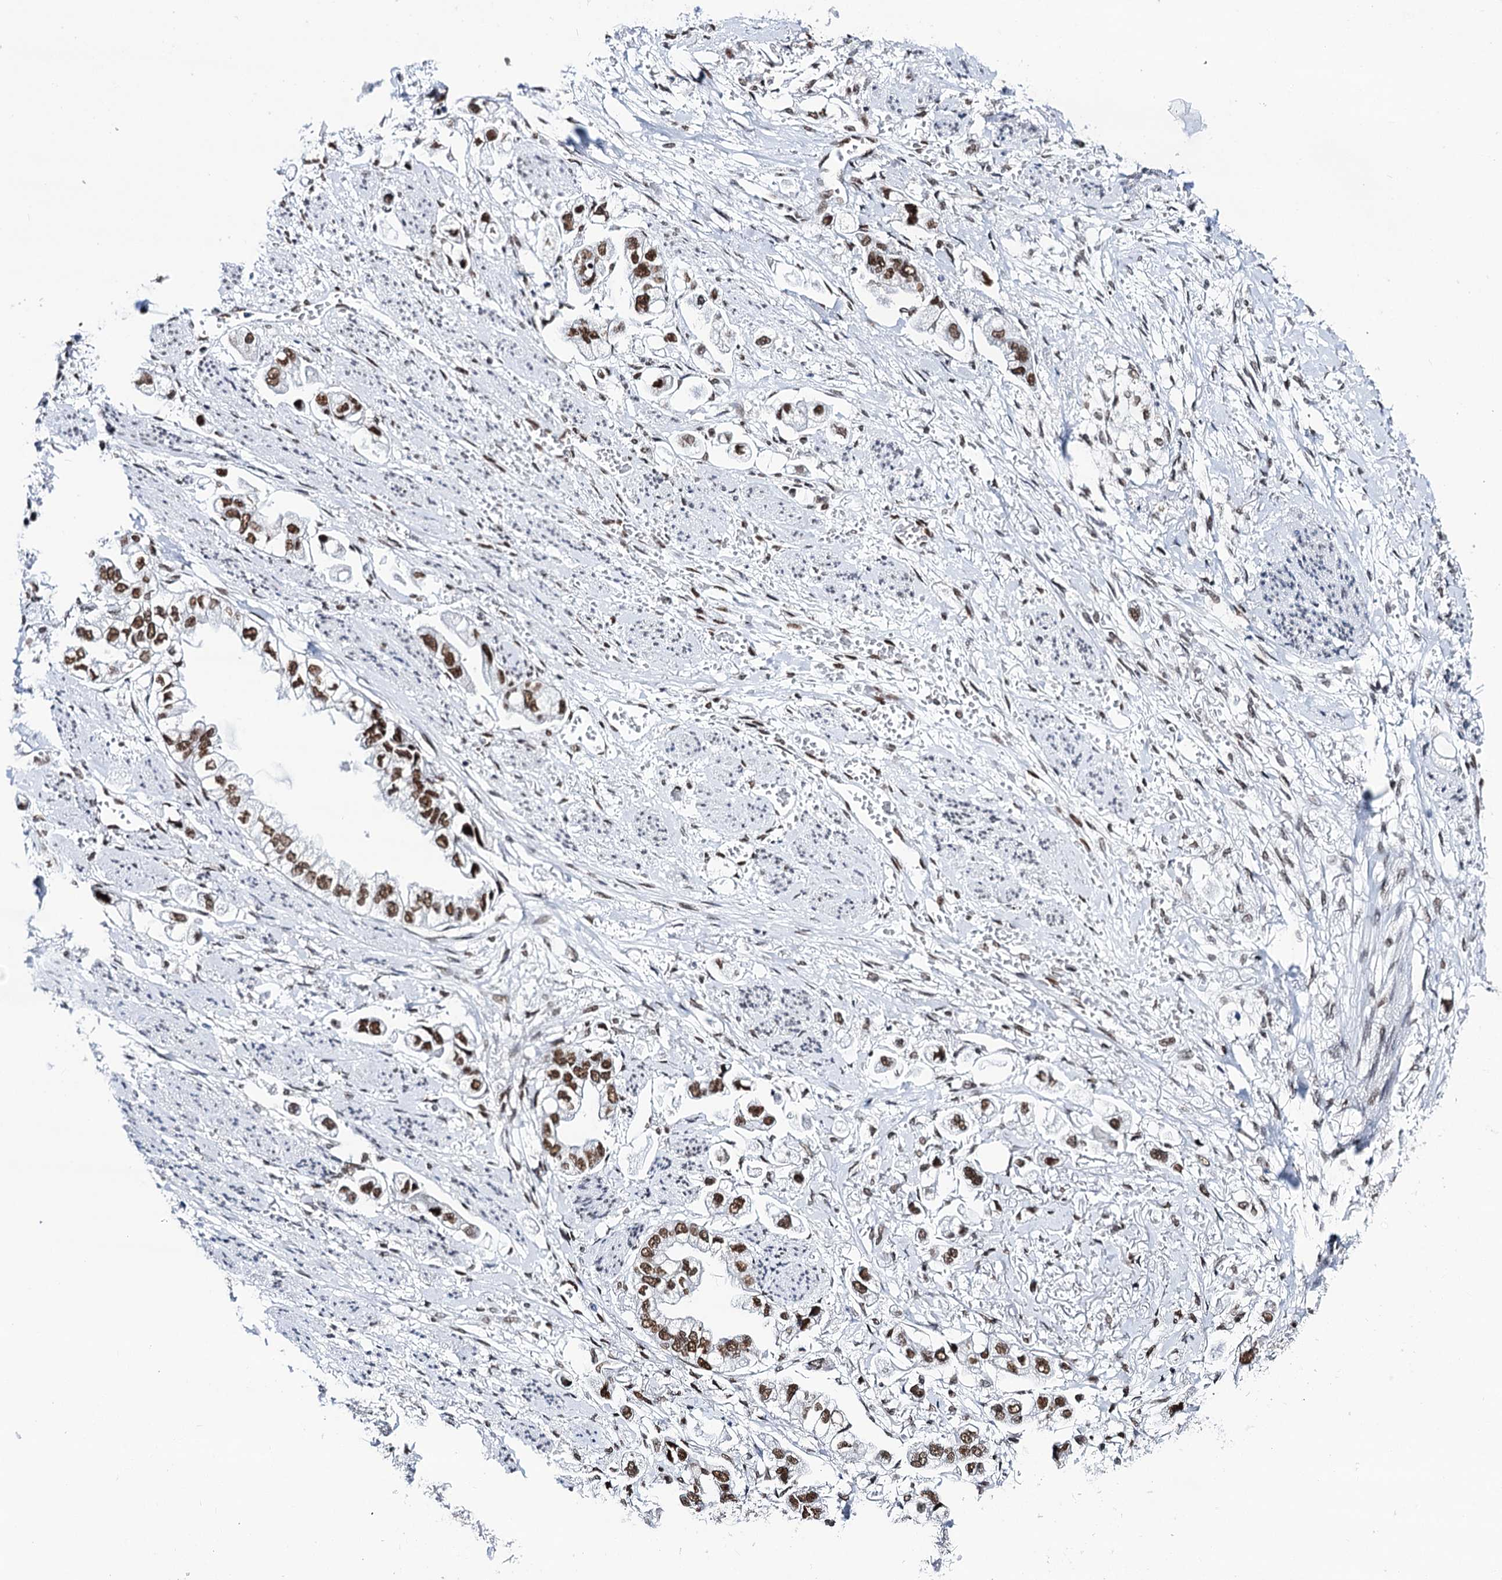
{"staining": {"intensity": "moderate", "quantity": ">75%", "location": "nuclear"}, "tissue": "stomach cancer", "cell_type": "Tumor cells", "image_type": "cancer", "snomed": [{"axis": "morphology", "description": "Adenocarcinoma, NOS"}, {"axis": "topography", "description": "Stomach"}], "caption": "Immunohistochemistry (DAB (3,3'-diaminobenzidine)) staining of human stomach adenocarcinoma shows moderate nuclear protein staining in about >75% of tumor cells.", "gene": "MATR3", "patient": {"sex": "male", "age": 62}}